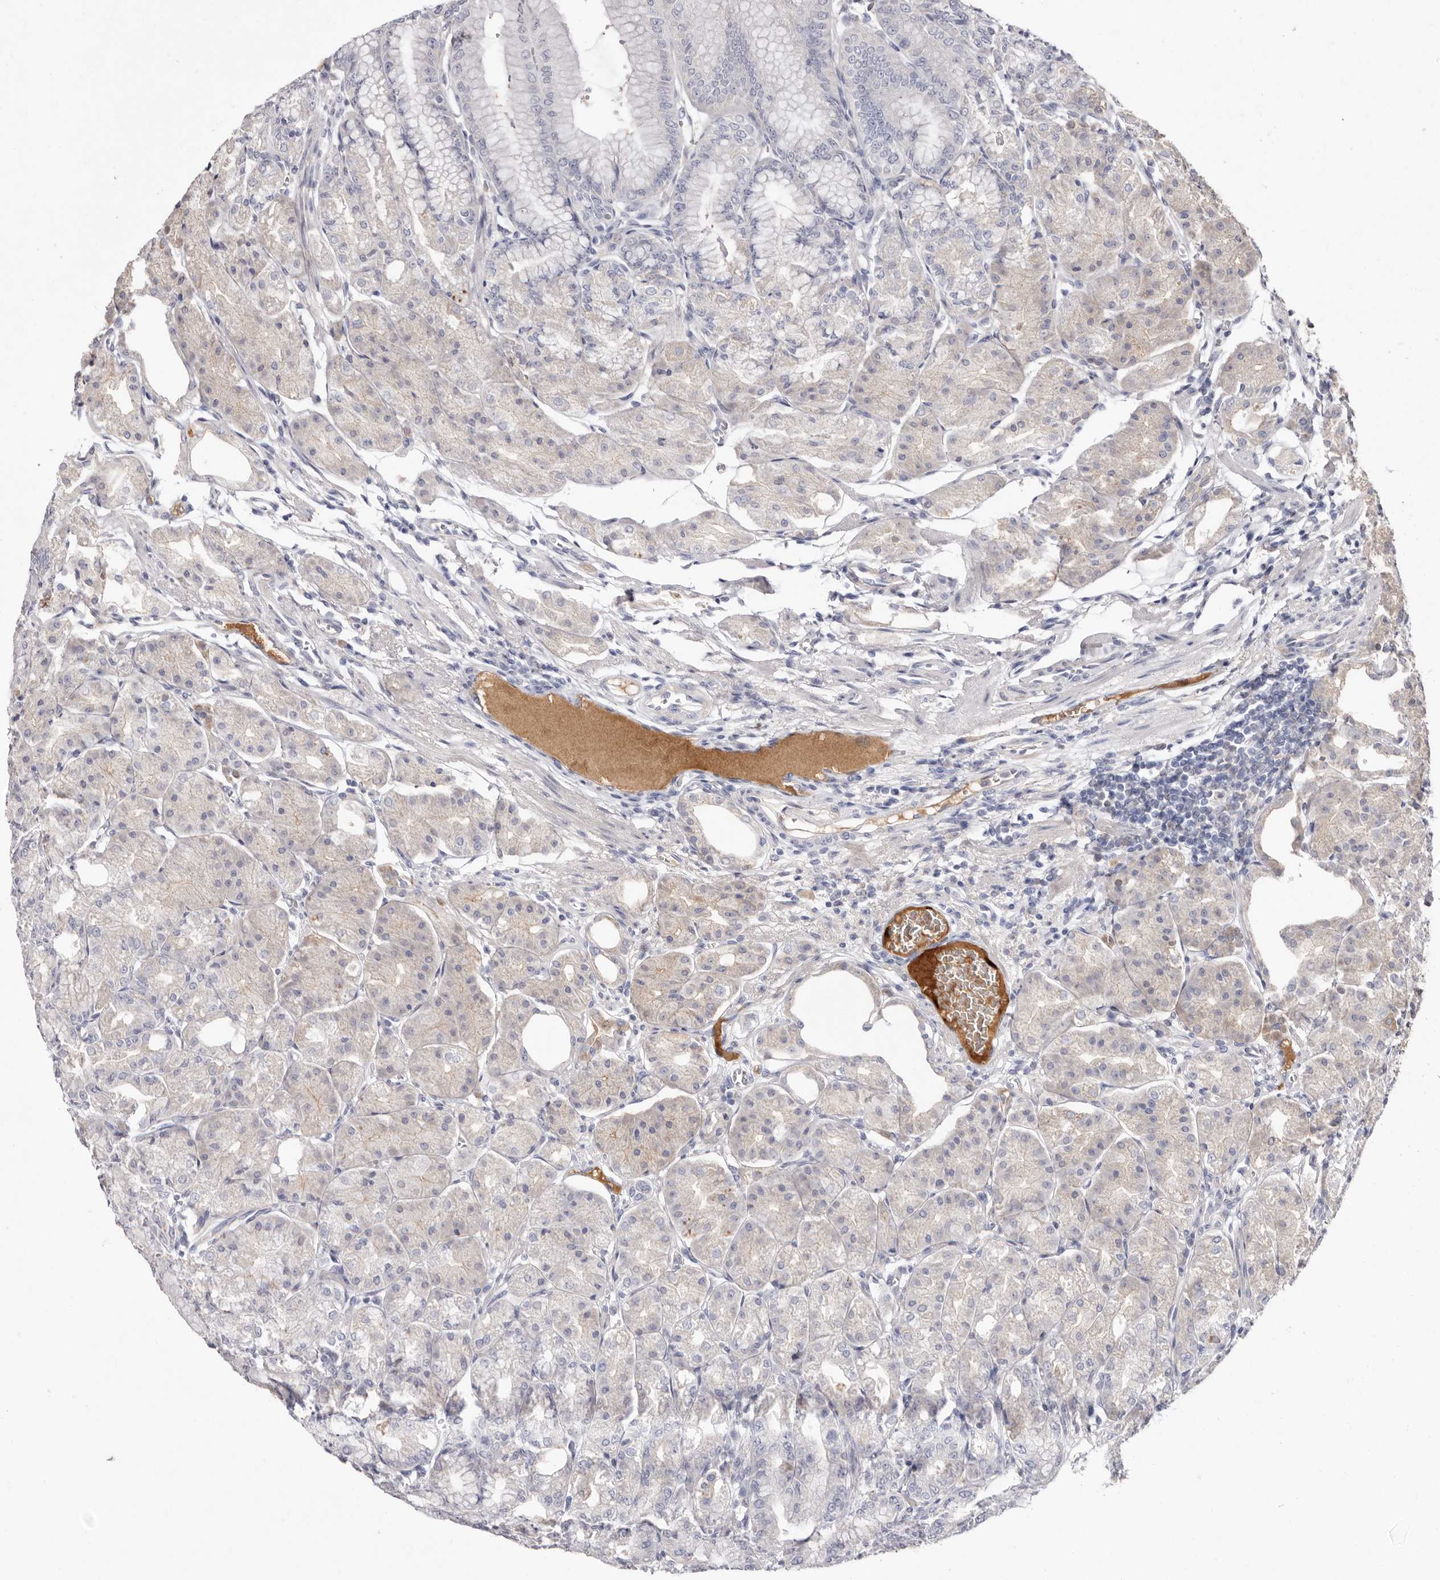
{"staining": {"intensity": "weak", "quantity": "<25%", "location": "cytoplasmic/membranous"}, "tissue": "stomach", "cell_type": "Glandular cells", "image_type": "normal", "snomed": [{"axis": "morphology", "description": "Normal tissue, NOS"}, {"axis": "topography", "description": "Stomach, lower"}], "caption": "Micrograph shows no significant protein expression in glandular cells of normal stomach.", "gene": "LMLN", "patient": {"sex": "male", "age": 71}}